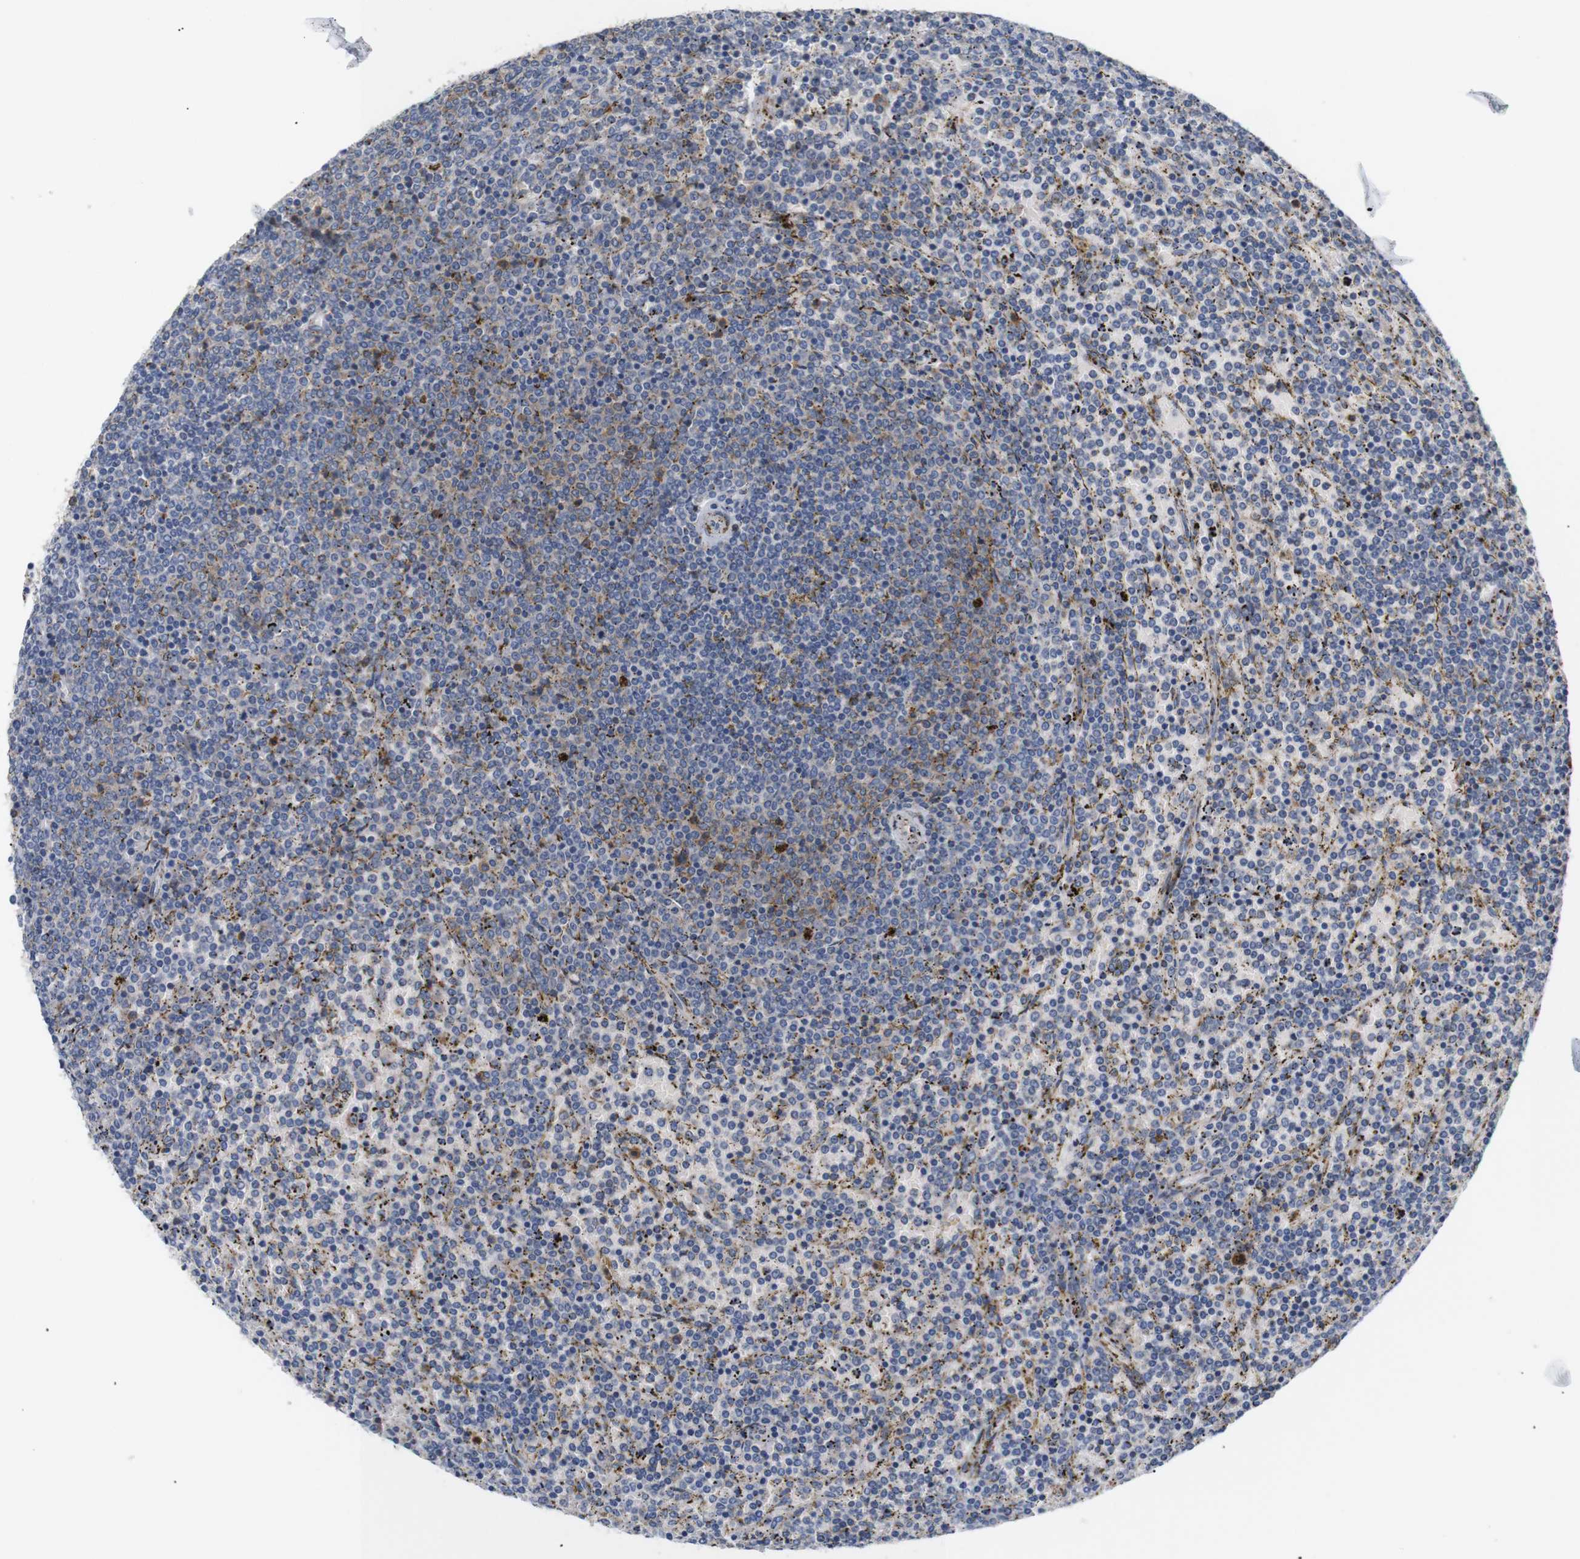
{"staining": {"intensity": "moderate", "quantity": "<25%", "location": "cytoplasmic/membranous"}, "tissue": "lymphoma", "cell_type": "Tumor cells", "image_type": "cancer", "snomed": [{"axis": "morphology", "description": "Malignant lymphoma, non-Hodgkin's type, Low grade"}, {"axis": "topography", "description": "Spleen"}], "caption": "Tumor cells show moderate cytoplasmic/membranous positivity in about <25% of cells in low-grade malignant lymphoma, non-Hodgkin's type. Nuclei are stained in blue.", "gene": "TRIM5", "patient": {"sex": "female", "age": 77}}